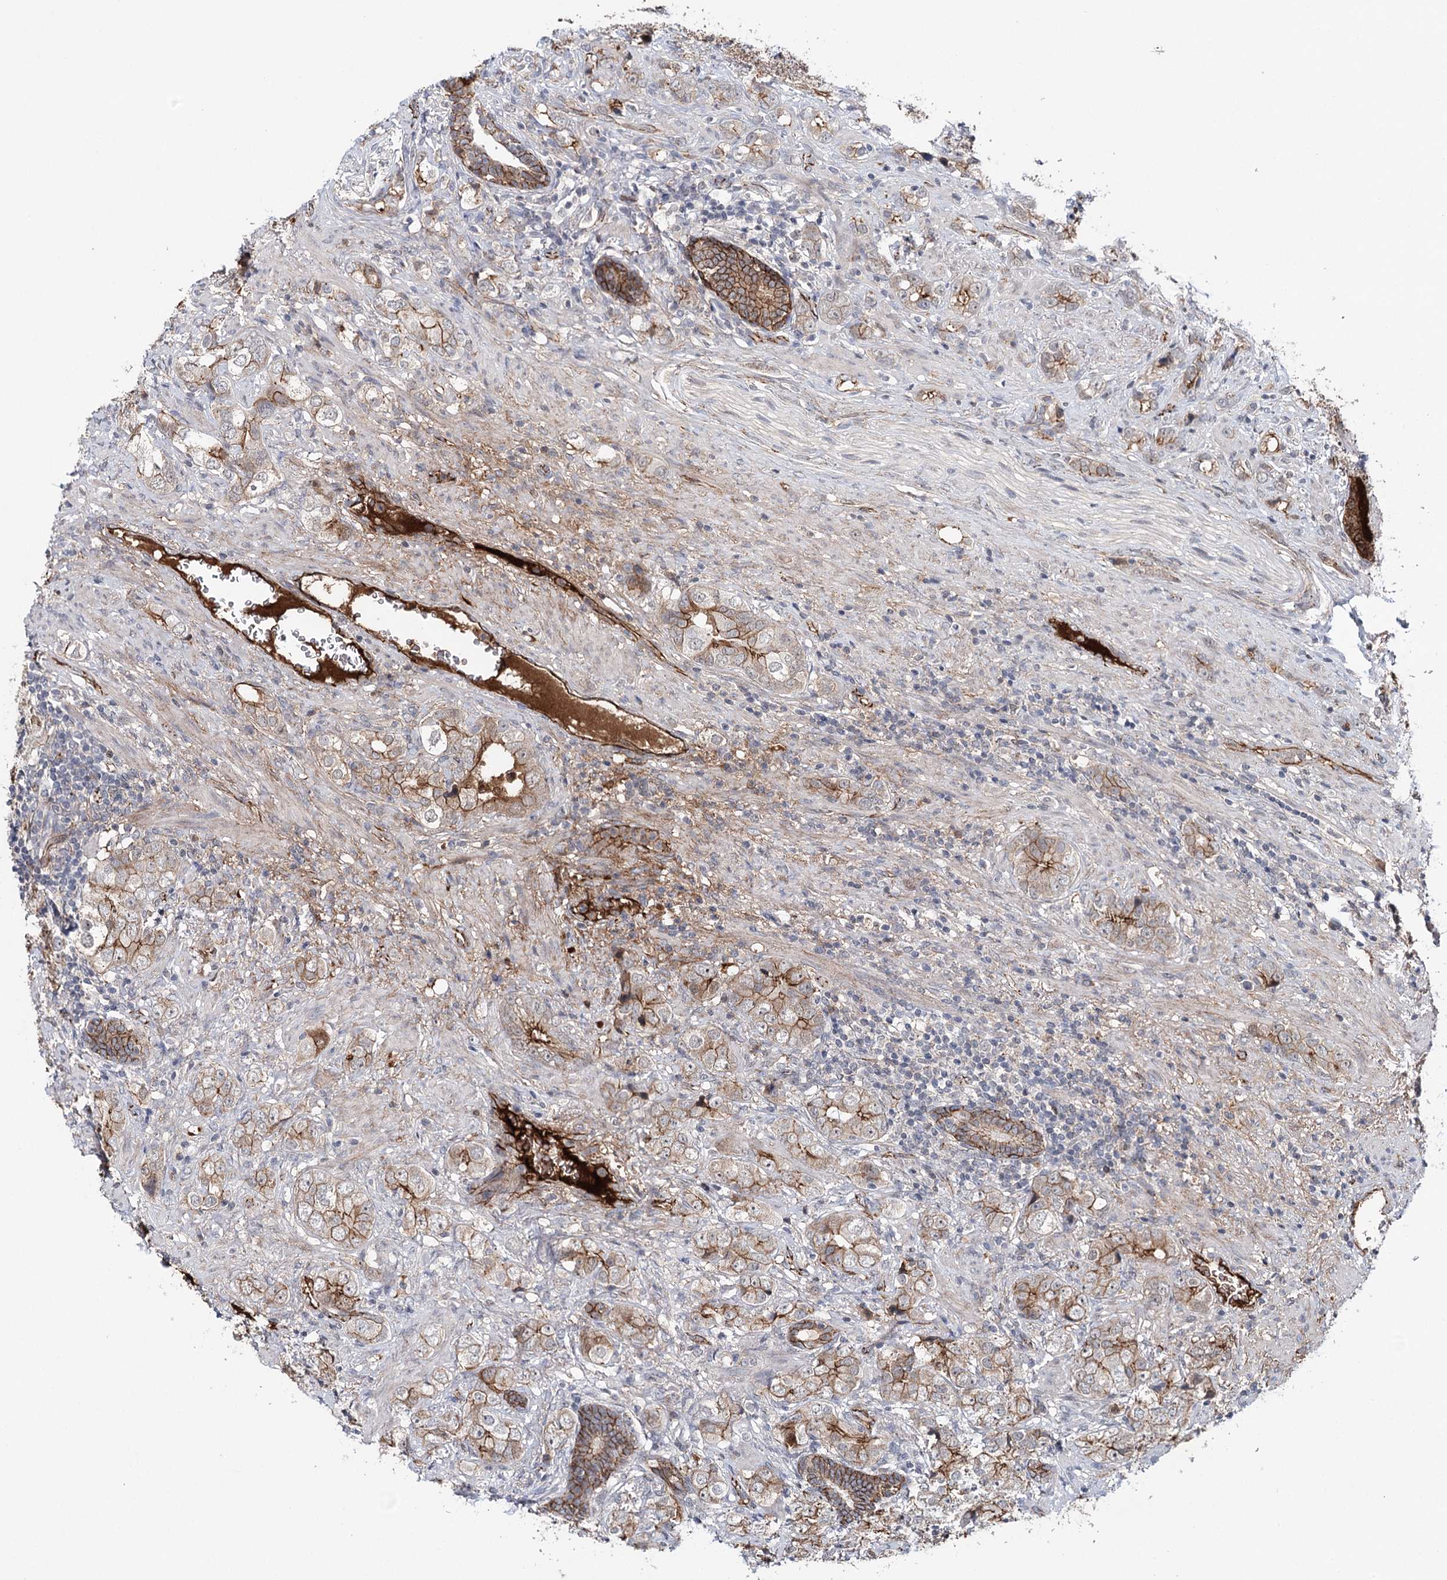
{"staining": {"intensity": "moderate", "quantity": ">75%", "location": "cytoplasmic/membranous"}, "tissue": "prostate cancer", "cell_type": "Tumor cells", "image_type": "cancer", "snomed": [{"axis": "morphology", "description": "Adenocarcinoma, High grade"}, {"axis": "topography", "description": "Prostate"}], "caption": "Prostate cancer (high-grade adenocarcinoma) stained with a brown dye displays moderate cytoplasmic/membranous positive staining in about >75% of tumor cells.", "gene": "PKP4", "patient": {"sex": "male", "age": 63}}